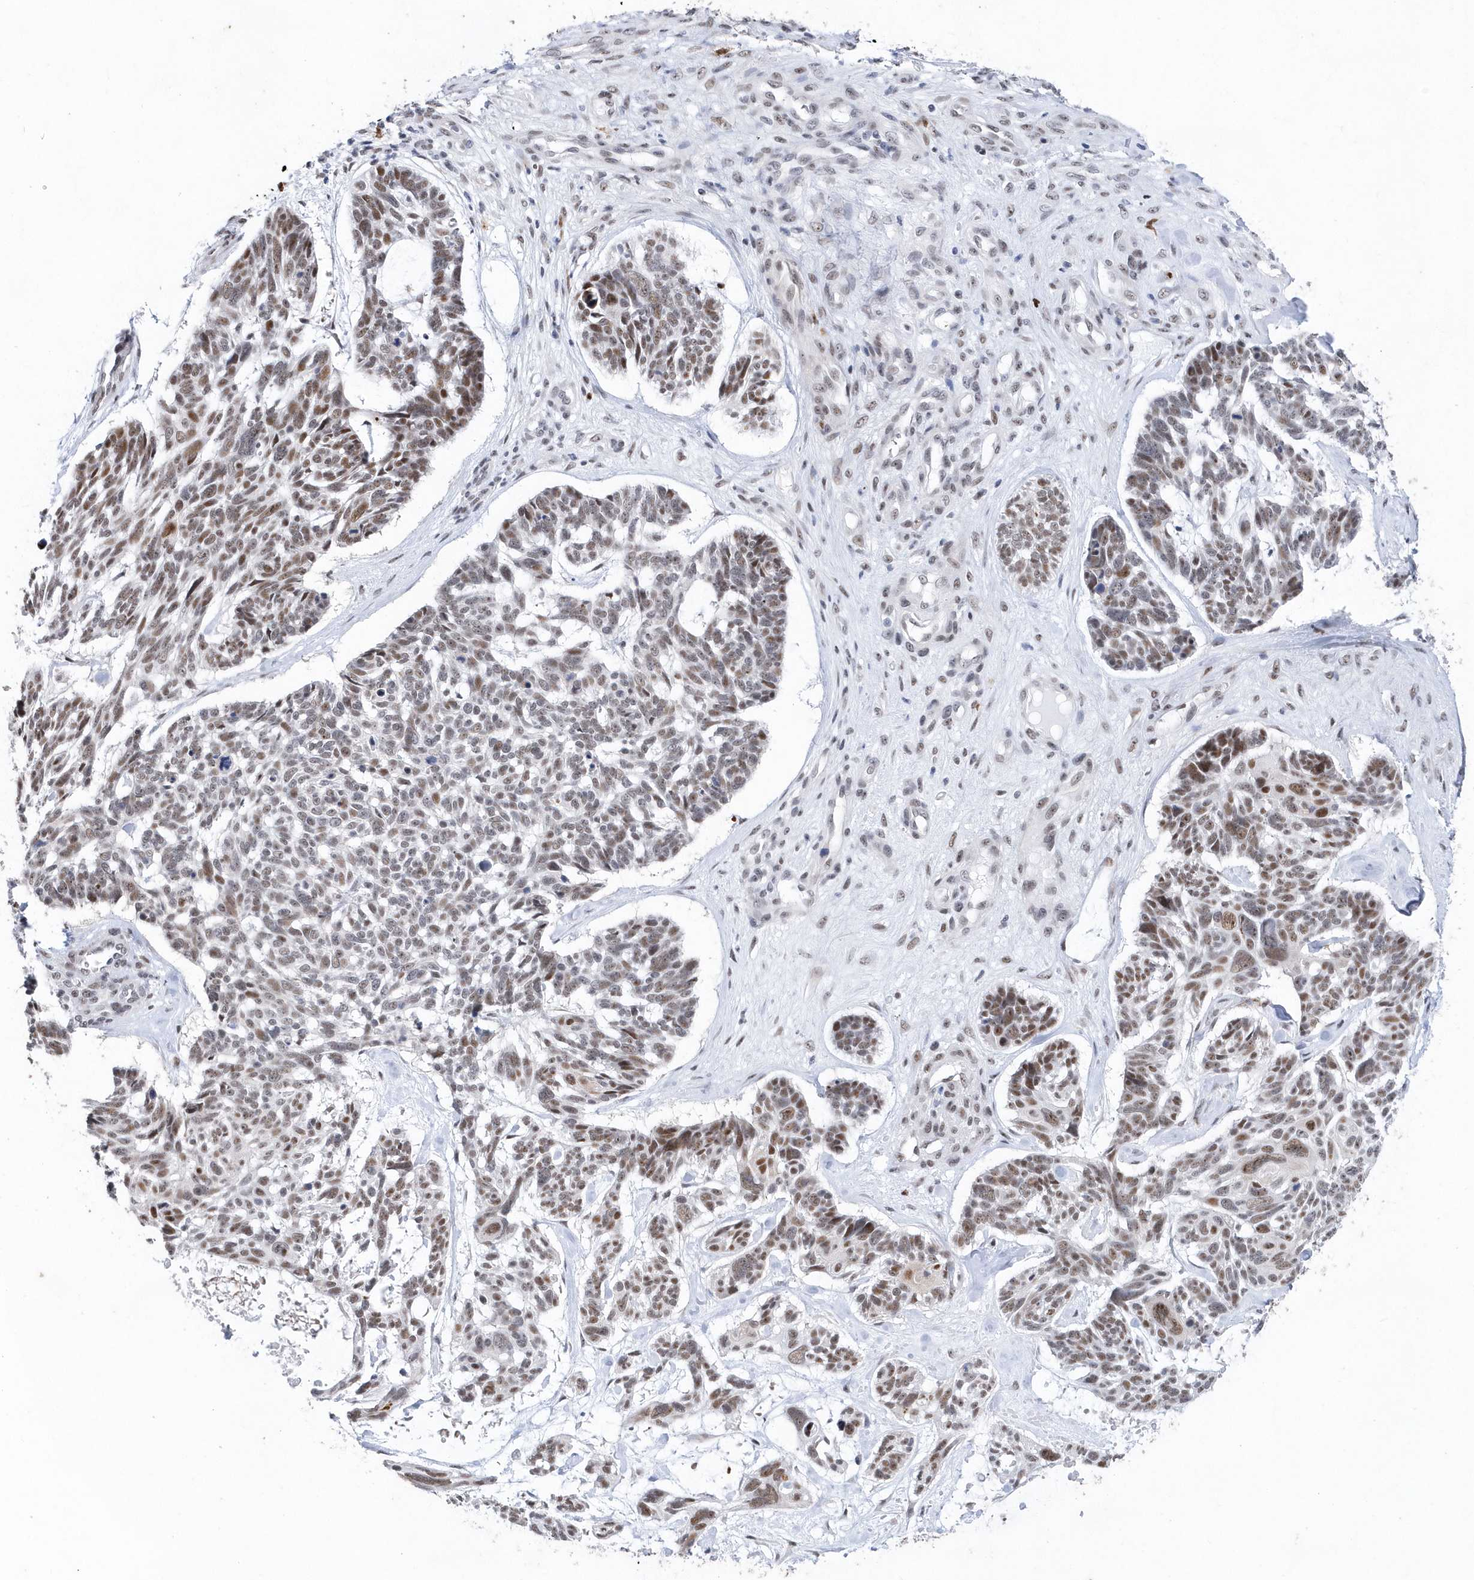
{"staining": {"intensity": "moderate", "quantity": "25%-75%", "location": "nuclear"}, "tissue": "skin cancer", "cell_type": "Tumor cells", "image_type": "cancer", "snomed": [{"axis": "morphology", "description": "Basal cell carcinoma"}, {"axis": "topography", "description": "Skin"}], "caption": "DAB (3,3'-diaminobenzidine) immunohistochemical staining of human skin cancer (basal cell carcinoma) exhibits moderate nuclear protein staining in approximately 25%-75% of tumor cells.", "gene": "RPP30", "patient": {"sex": "male", "age": 88}}